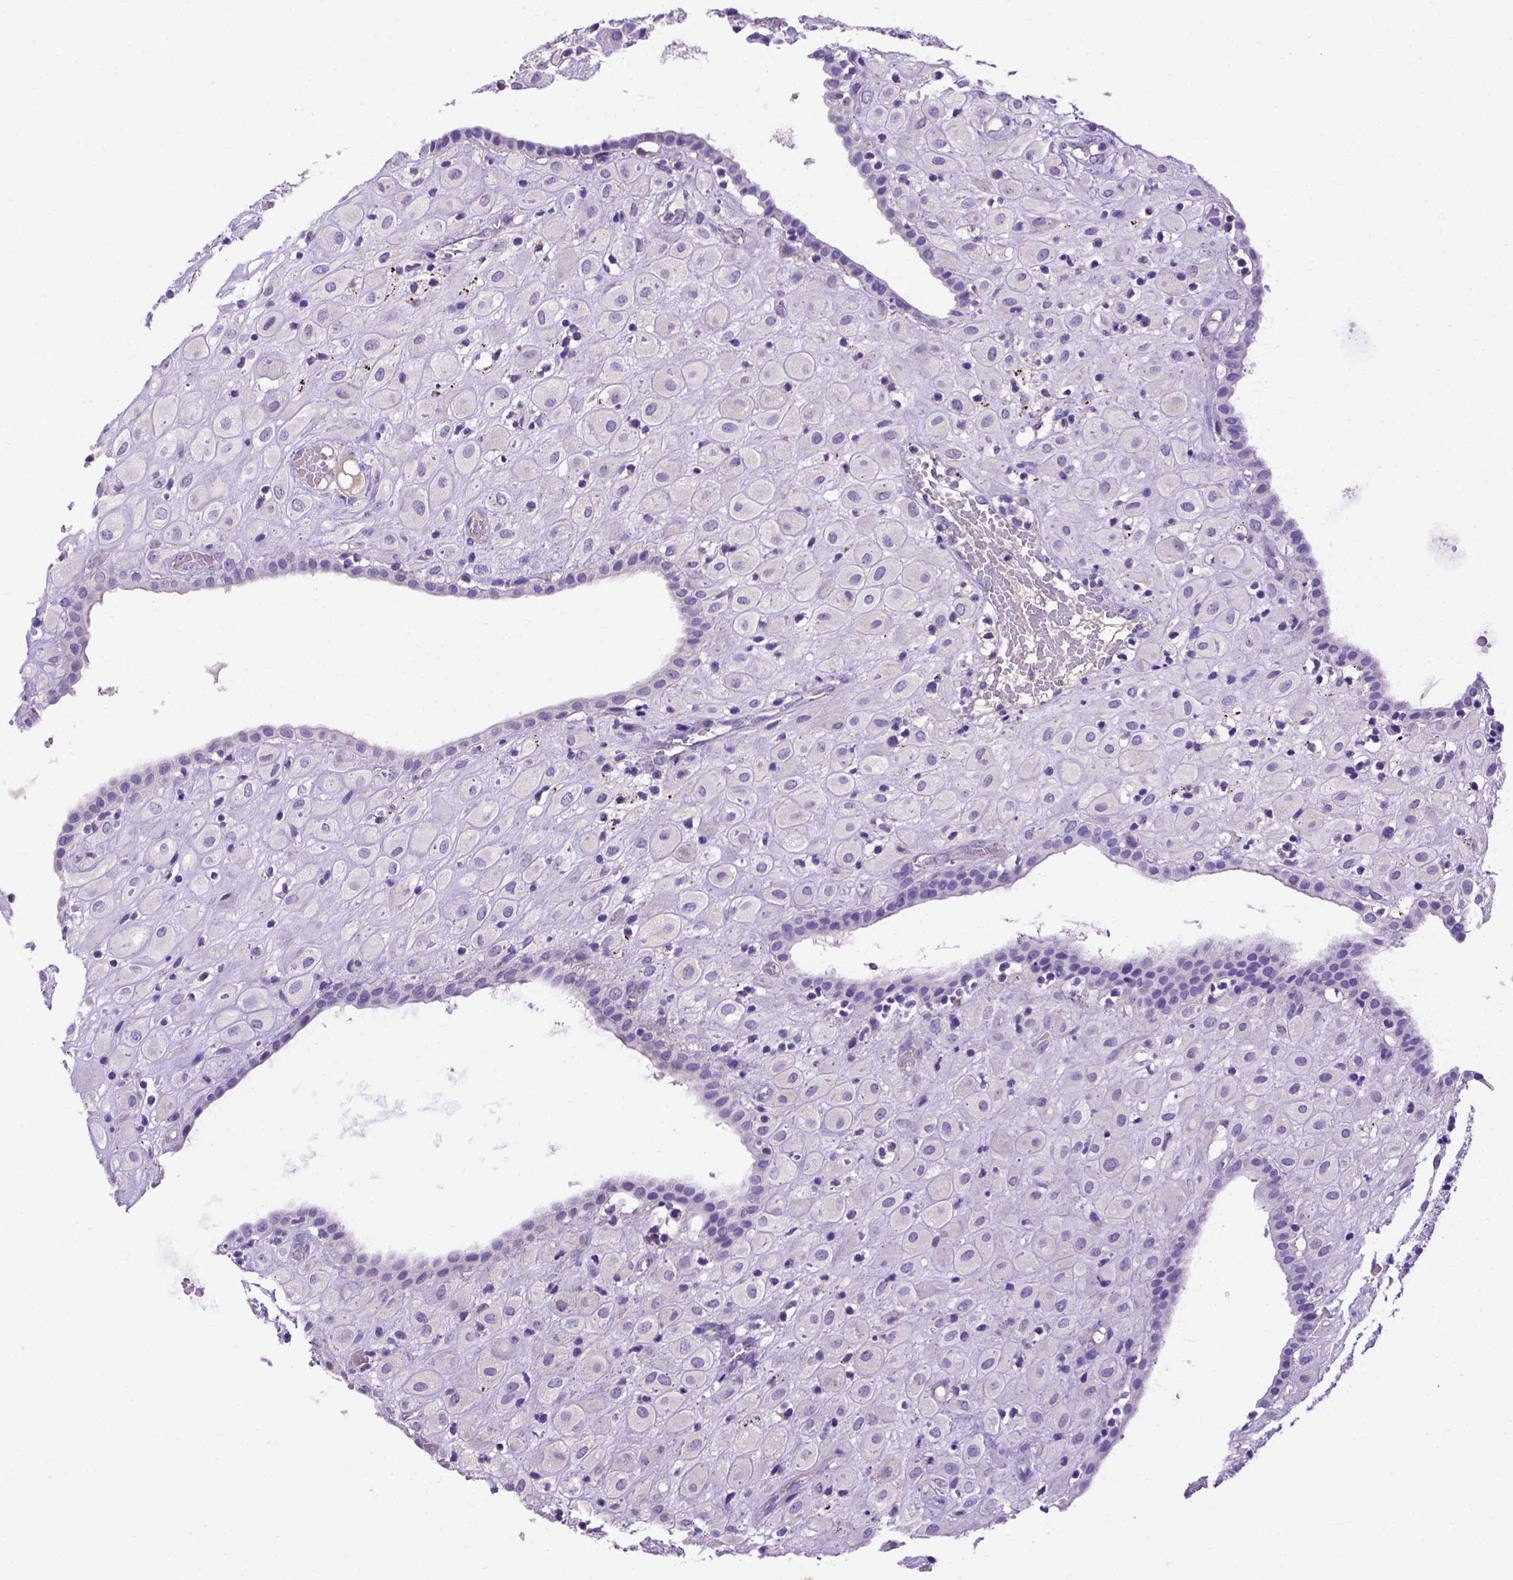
{"staining": {"intensity": "negative", "quantity": "none", "location": "none"}, "tissue": "placenta", "cell_type": "Decidual cells", "image_type": "normal", "snomed": [{"axis": "morphology", "description": "Normal tissue, NOS"}, {"axis": "topography", "description": "Placenta"}], "caption": "This is a image of immunohistochemistry staining of benign placenta, which shows no staining in decidual cells.", "gene": "ADAM12", "patient": {"sex": "female", "age": 24}}